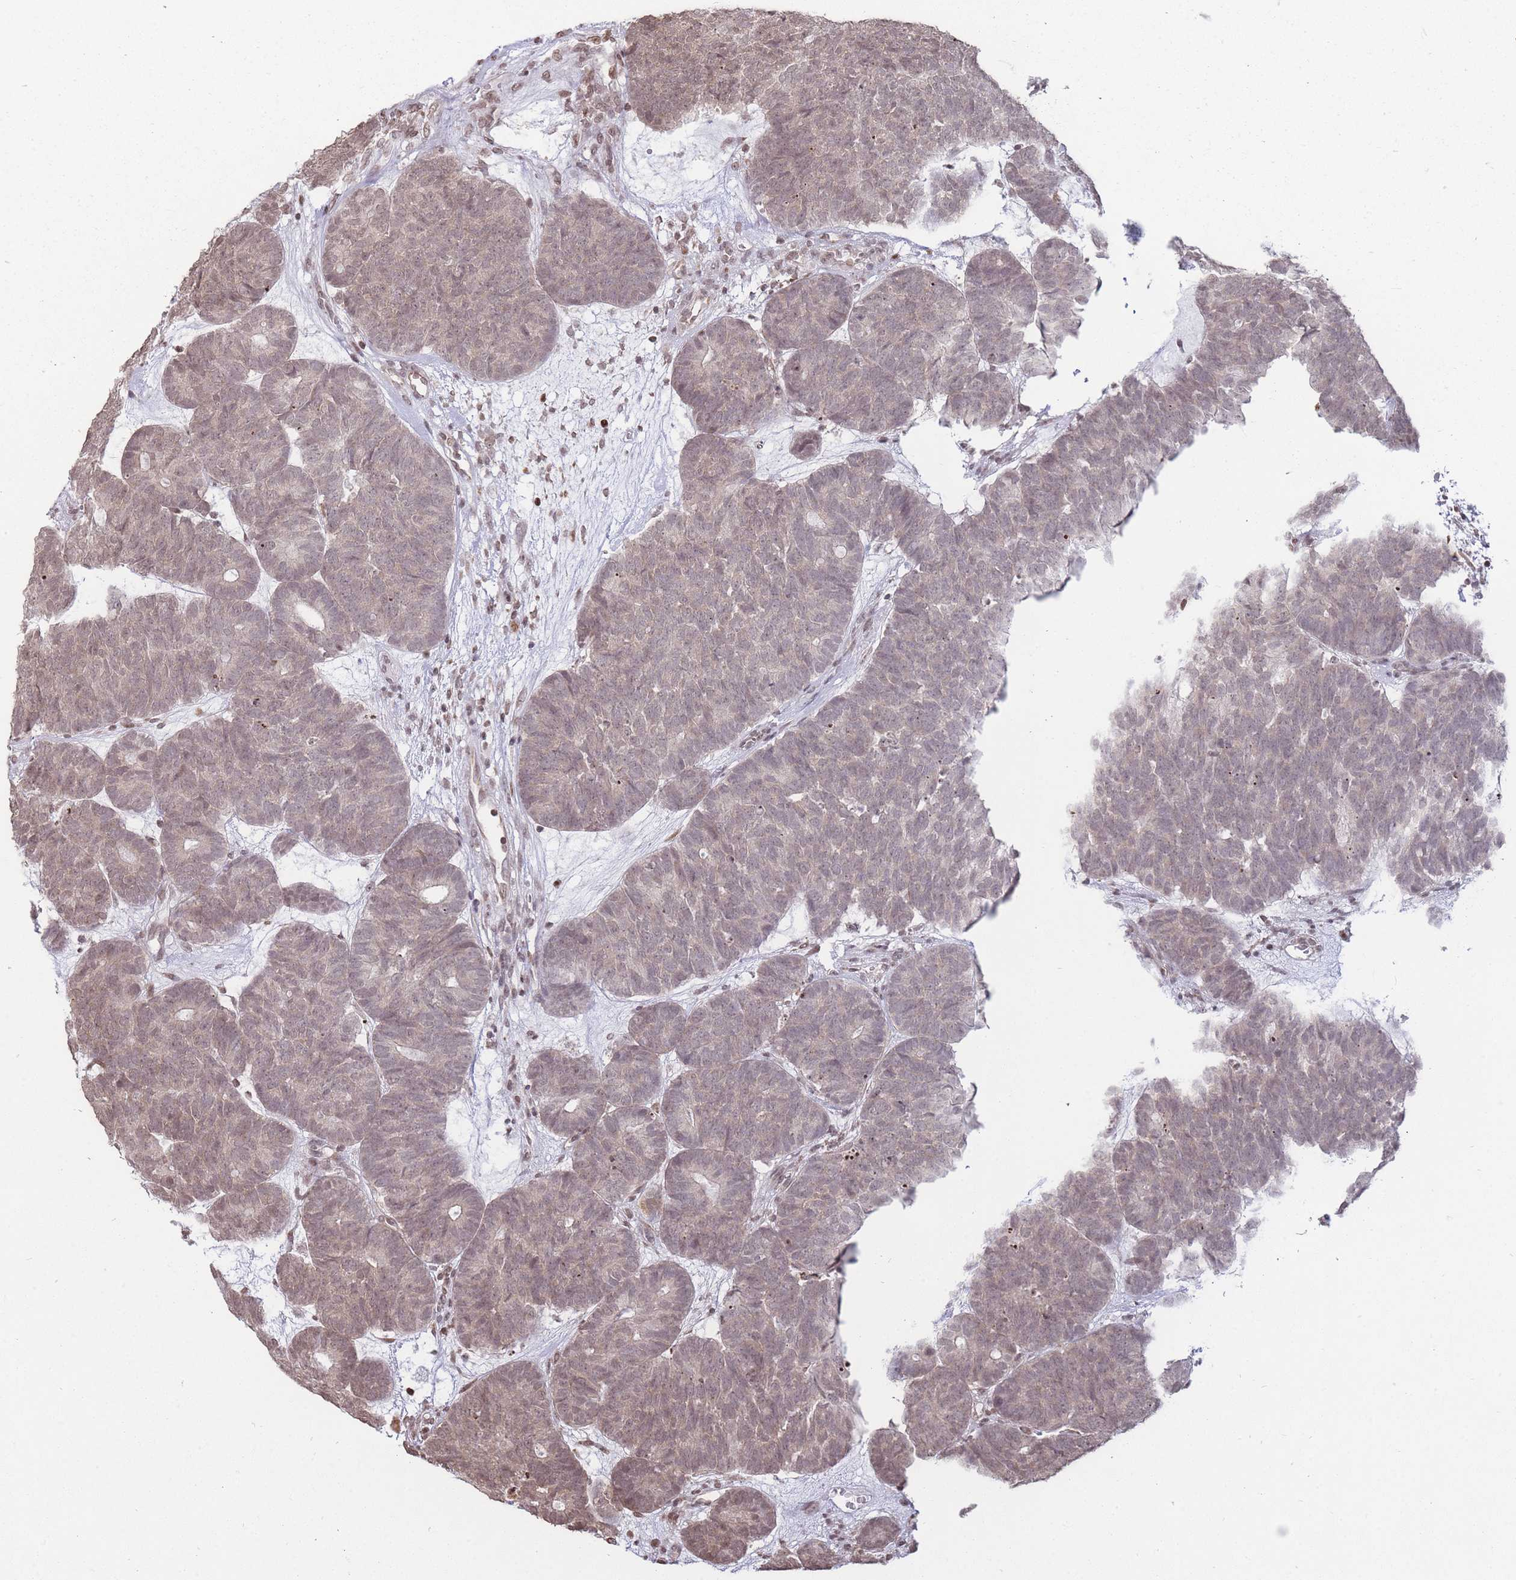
{"staining": {"intensity": "weak", "quantity": ">75%", "location": "cytoplasmic/membranous,nuclear"}, "tissue": "head and neck cancer", "cell_type": "Tumor cells", "image_type": "cancer", "snomed": [{"axis": "morphology", "description": "Adenocarcinoma, NOS"}, {"axis": "topography", "description": "Head-Neck"}], "caption": "IHC of adenocarcinoma (head and neck) demonstrates low levels of weak cytoplasmic/membranous and nuclear expression in approximately >75% of tumor cells.", "gene": "SHISAL1", "patient": {"sex": "female", "age": 81}}